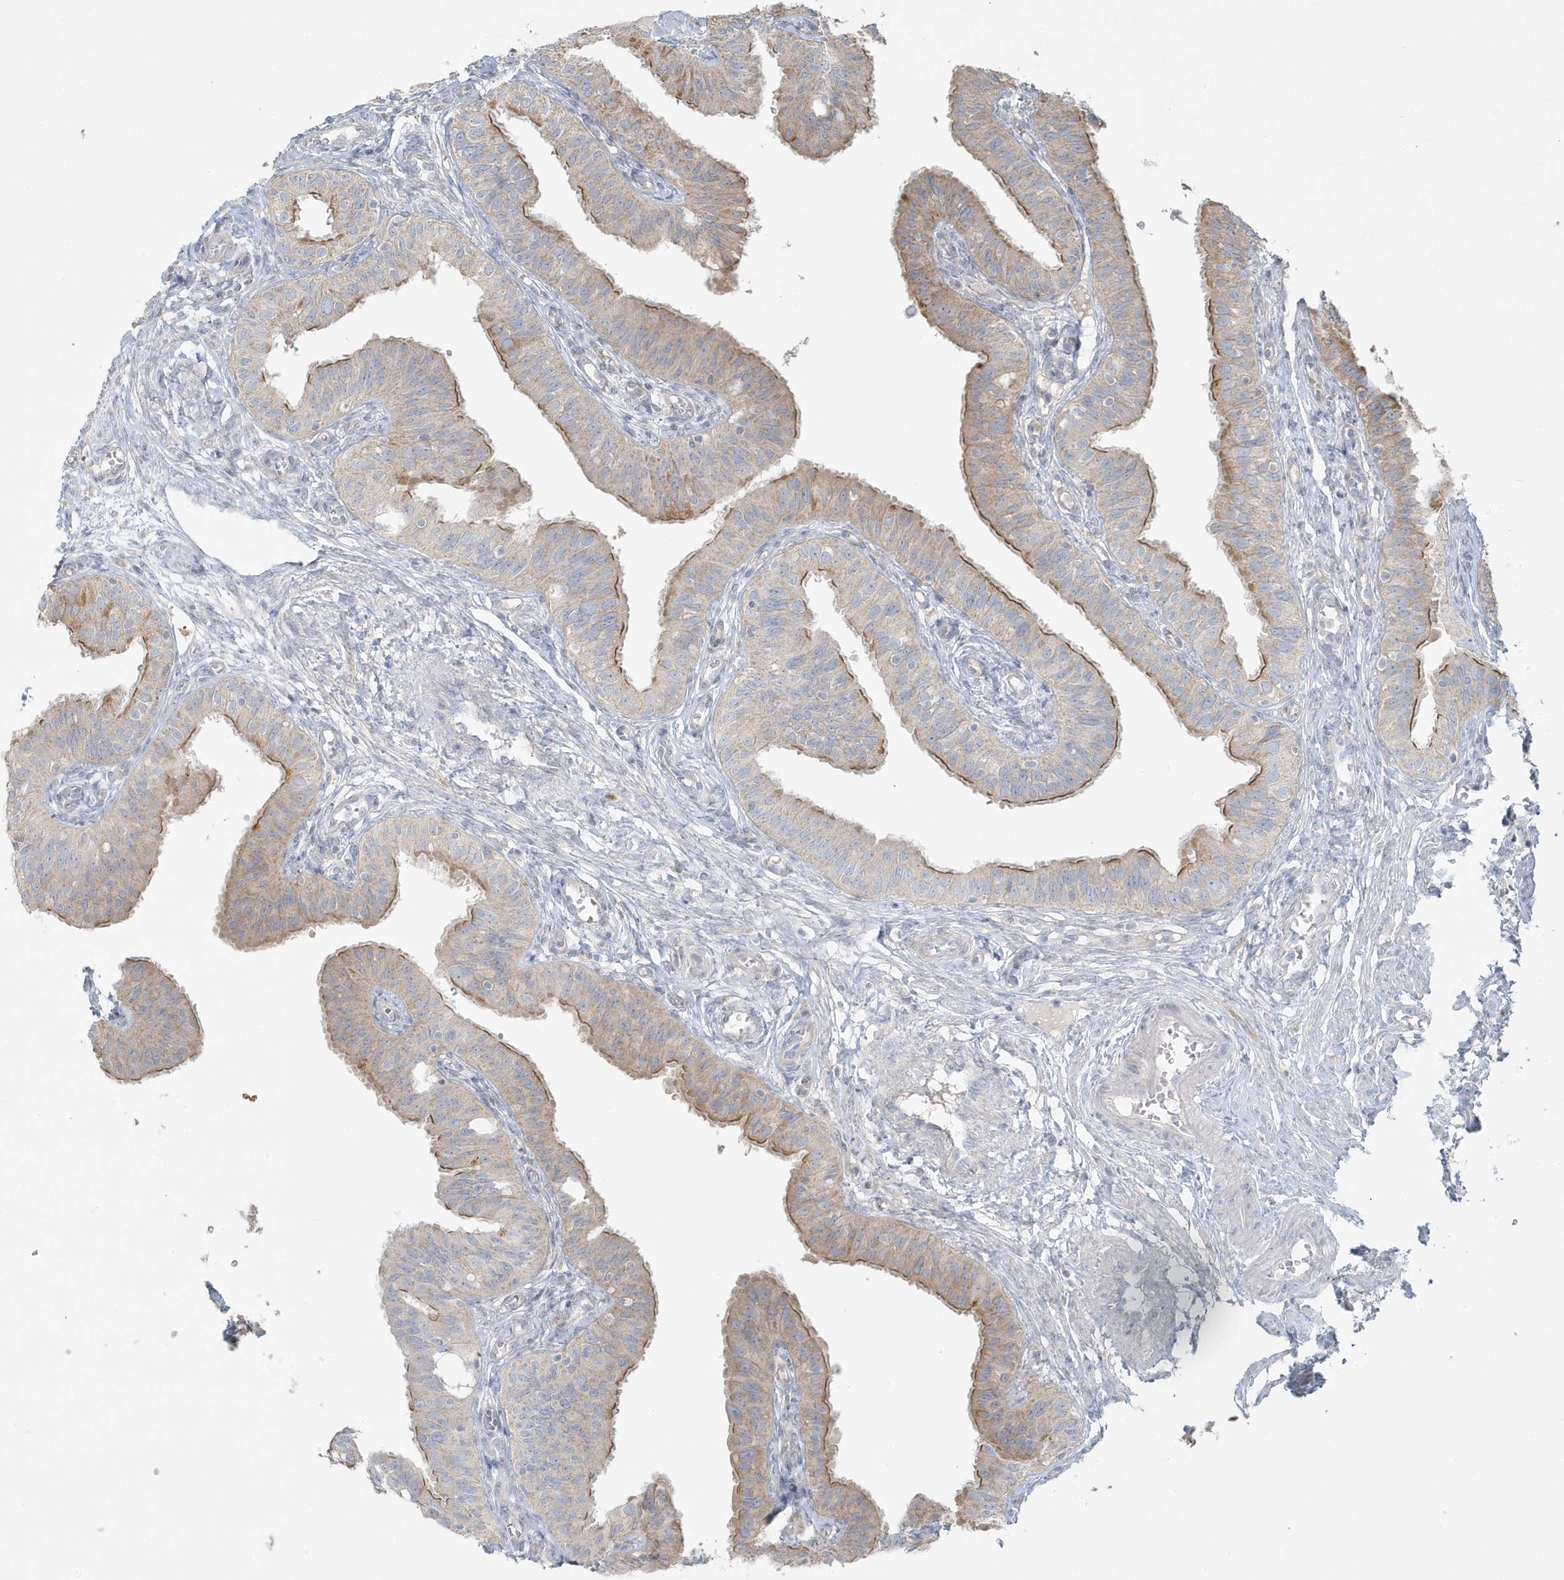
{"staining": {"intensity": "moderate", "quantity": "25%-75%", "location": "cytoplasmic/membranous"}, "tissue": "fallopian tube", "cell_type": "Glandular cells", "image_type": "normal", "snomed": [{"axis": "morphology", "description": "Normal tissue, NOS"}, {"axis": "topography", "description": "Fallopian tube"}, {"axis": "topography", "description": "Ovary"}], "caption": "This histopathology image exhibits IHC staining of normal human fallopian tube, with medium moderate cytoplasmic/membranous positivity in approximately 25%-75% of glandular cells.", "gene": "BLTP3A", "patient": {"sex": "female", "age": 42}}